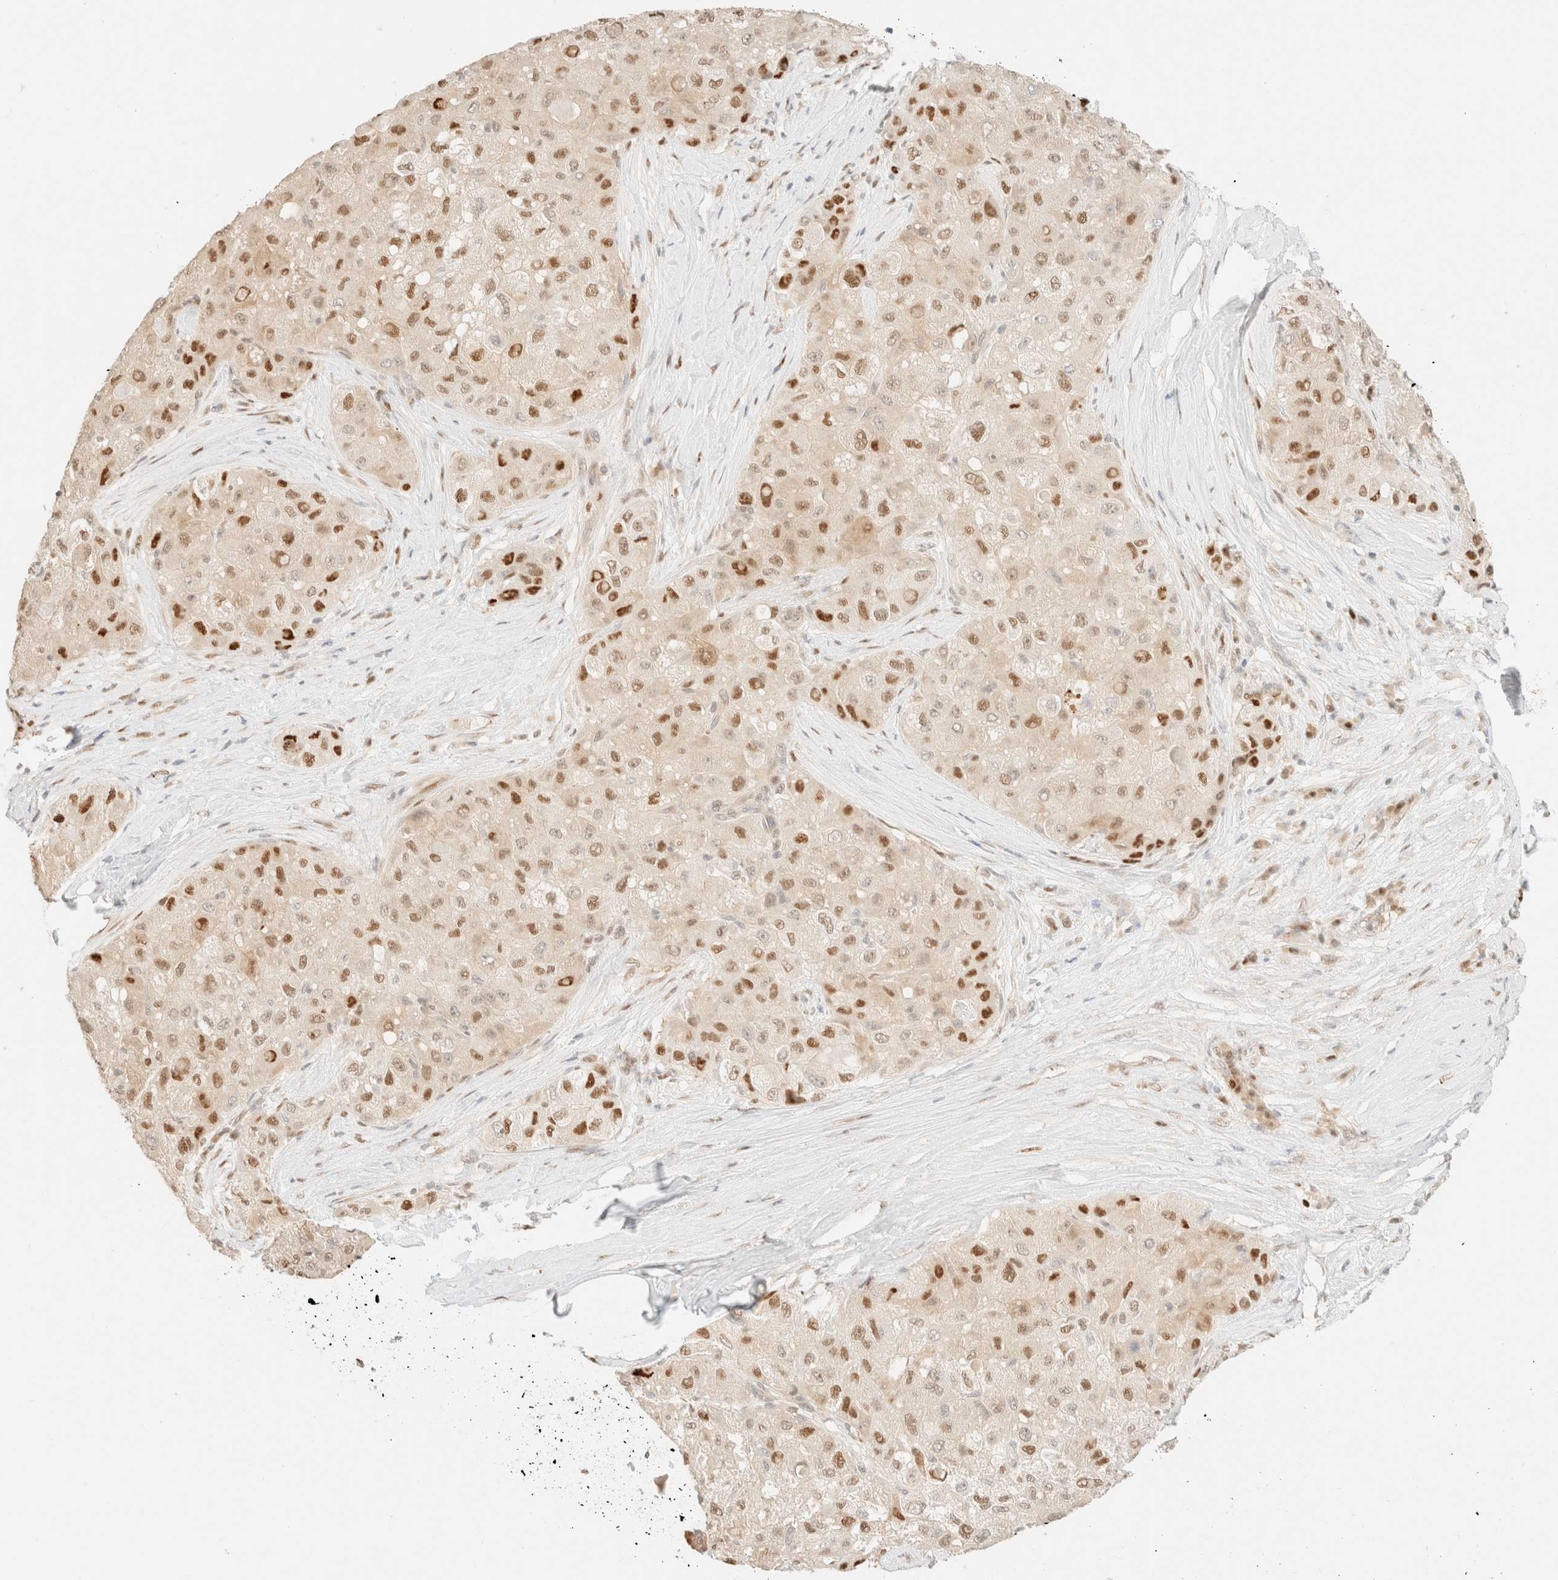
{"staining": {"intensity": "moderate", "quantity": ">75%", "location": "nuclear"}, "tissue": "liver cancer", "cell_type": "Tumor cells", "image_type": "cancer", "snomed": [{"axis": "morphology", "description": "Carcinoma, Hepatocellular, NOS"}, {"axis": "topography", "description": "Liver"}], "caption": "This is a micrograph of IHC staining of liver cancer (hepatocellular carcinoma), which shows moderate staining in the nuclear of tumor cells.", "gene": "TSR1", "patient": {"sex": "male", "age": 80}}